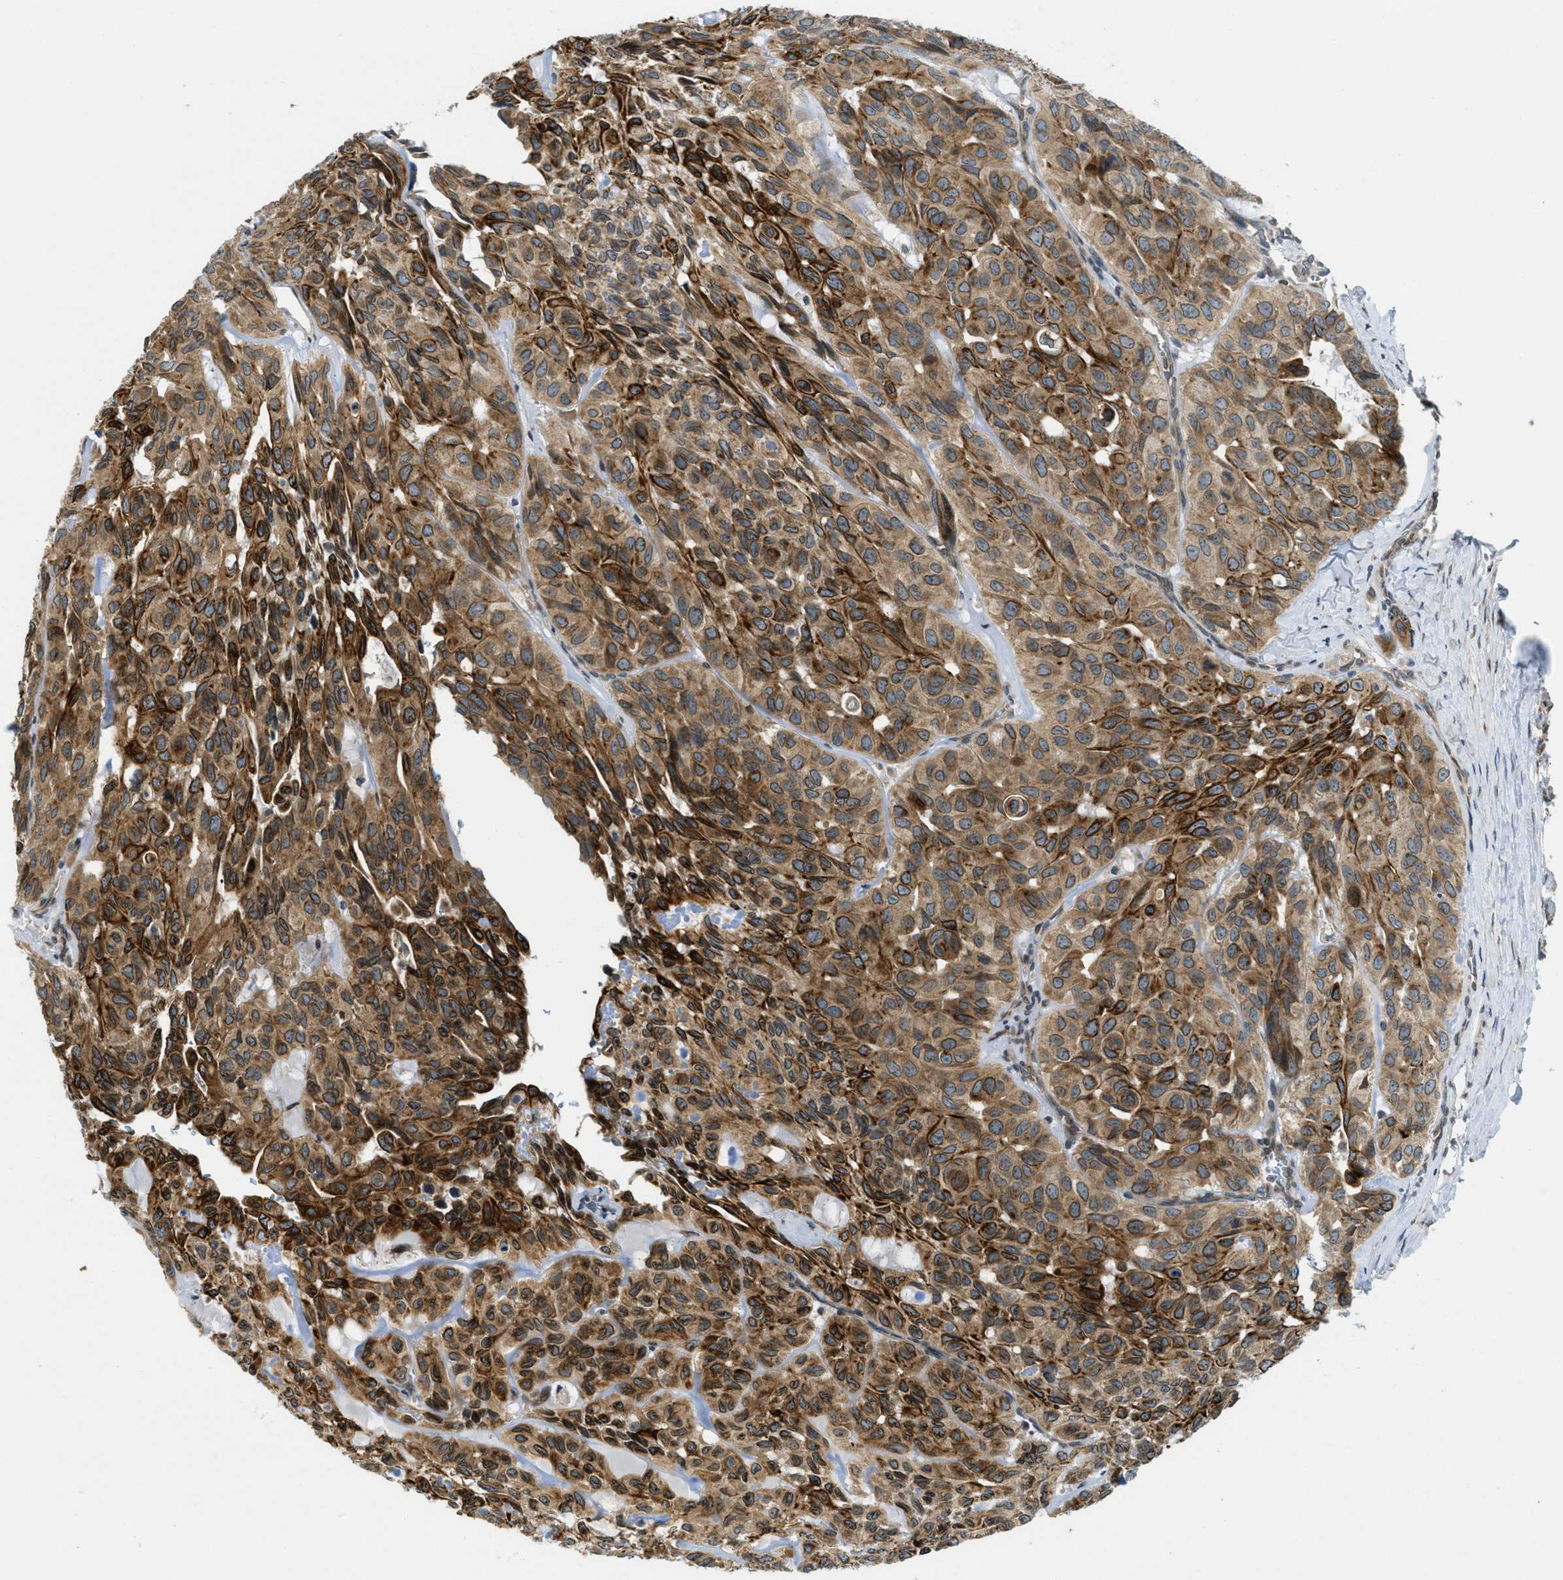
{"staining": {"intensity": "moderate", "quantity": ">75%", "location": "cytoplasmic/membranous"}, "tissue": "head and neck cancer", "cell_type": "Tumor cells", "image_type": "cancer", "snomed": [{"axis": "morphology", "description": "Adenocarcinoma, NOS"}, {"axis": "topography", "description": "Salivary gland, NOS"}, {"axis": "topography", "description": "Head-Neck"}], "caption": "An immunohistochemistry (IHC) histopathology image of tumor tissue is shown. Protein staining in brown labels moderate cytoplasmic/membranous positivity in head and neck cancer (adenocarcinoma) within tumor cells.", "gene": "EIF2AK3", "patient": {"sex": "female", "age": 76}}